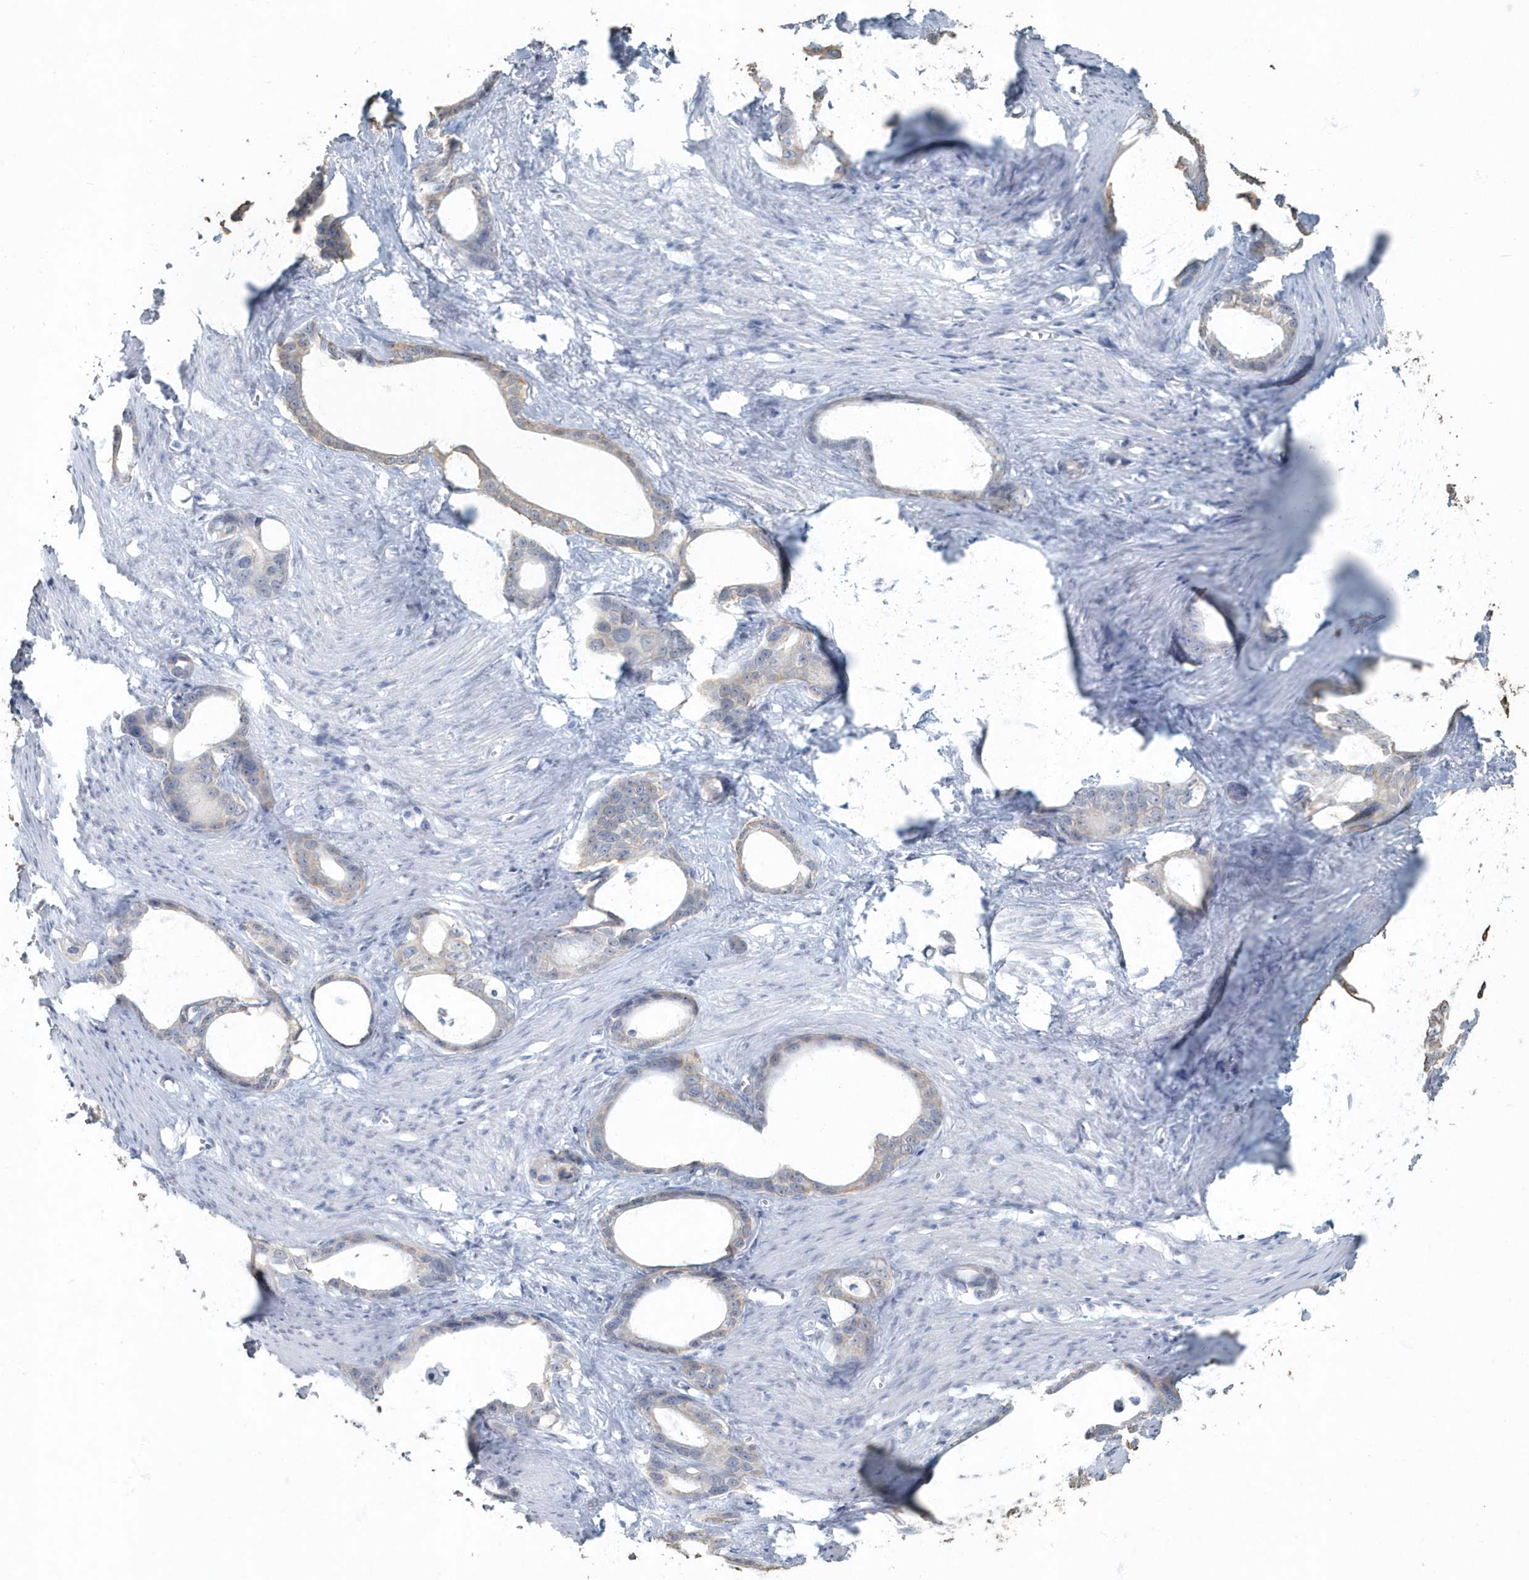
{"staining": {"intensity": "weak", "quantity": "<25%", "location": "cytoplasmic/membranous"}, "tissue": "stomach cancer", "cell_type": "Tumor cells", "image_type": "cancer", "snomed": [{"axis": "morphology", "description": "Adenocarcinoma, NOS"}, {"axis": "topography", "description": "Stomach"}], "caption": "Immunohistochemistry (IHC) histopathology image of neoplastic tissue: stomach cancer stained with DAB reveals no significant protein staining in tumor cells. (Immunohistochemistry, brightfield microscopy, high magnification).", "gene": "MYOT", "patient": {"sex": "female", "age": 75}}